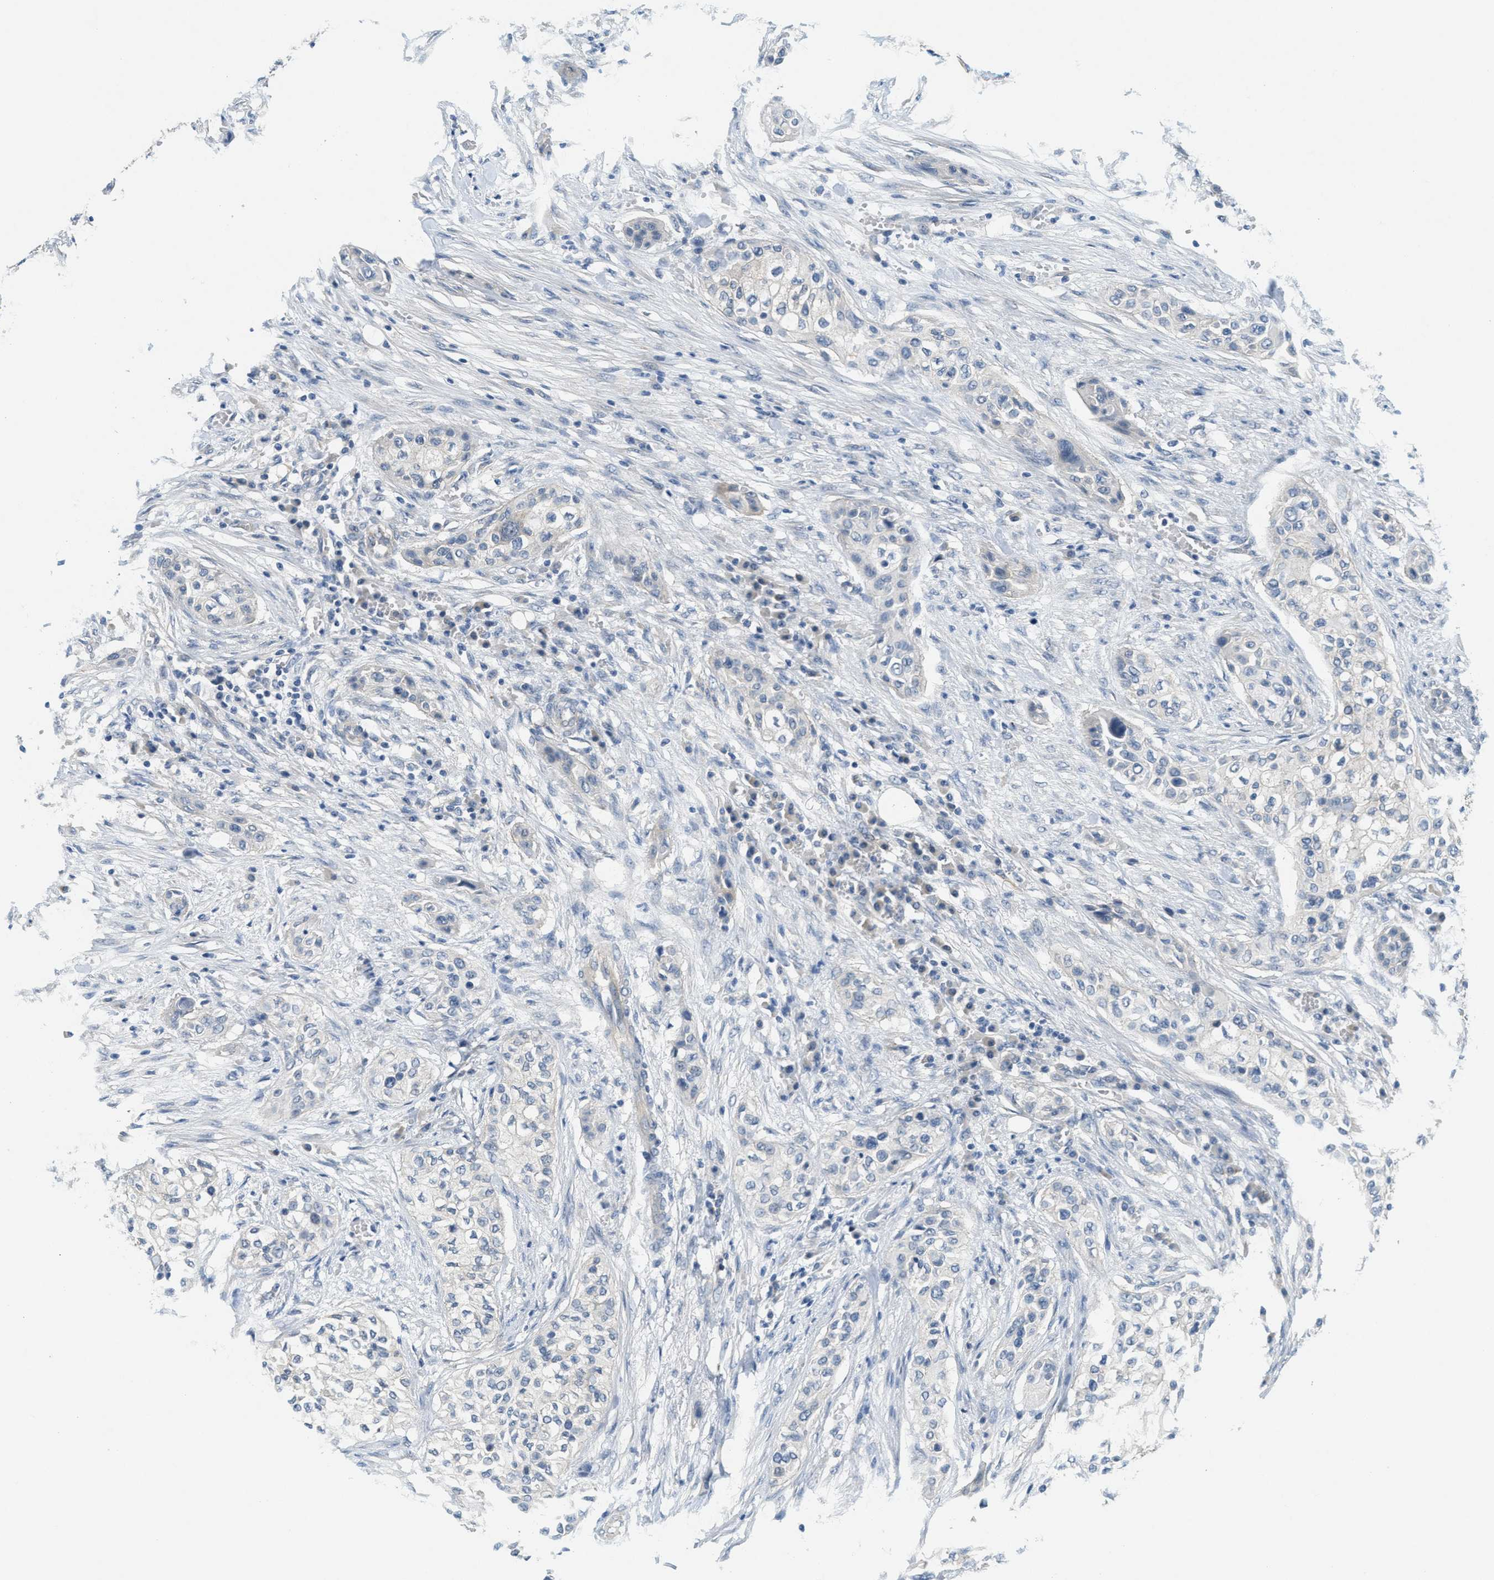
{"staining": {"intensity": "weak", "quantity": "<25%", "location": "cytoplasmic/membranous"}, "tissue": "urothelial cancer", "cell_type": "Tumor cells", "image_type": "cancer", "snomed": [{"axis": "morphology", "description": "Urothelial carcinoma, High grade"}, {"axis": "topography", "description": "Urinary bladder"}], "caption": "An immunohistochemistry (IHC) photomicrograph of urothelial carcinoma (high-grade) is shown. There is no staining in tumor cells of urothelial carcinoma (high-grade).", "gene": "ZFYVE9", "patient": {"sex": "male", "age": 74}}